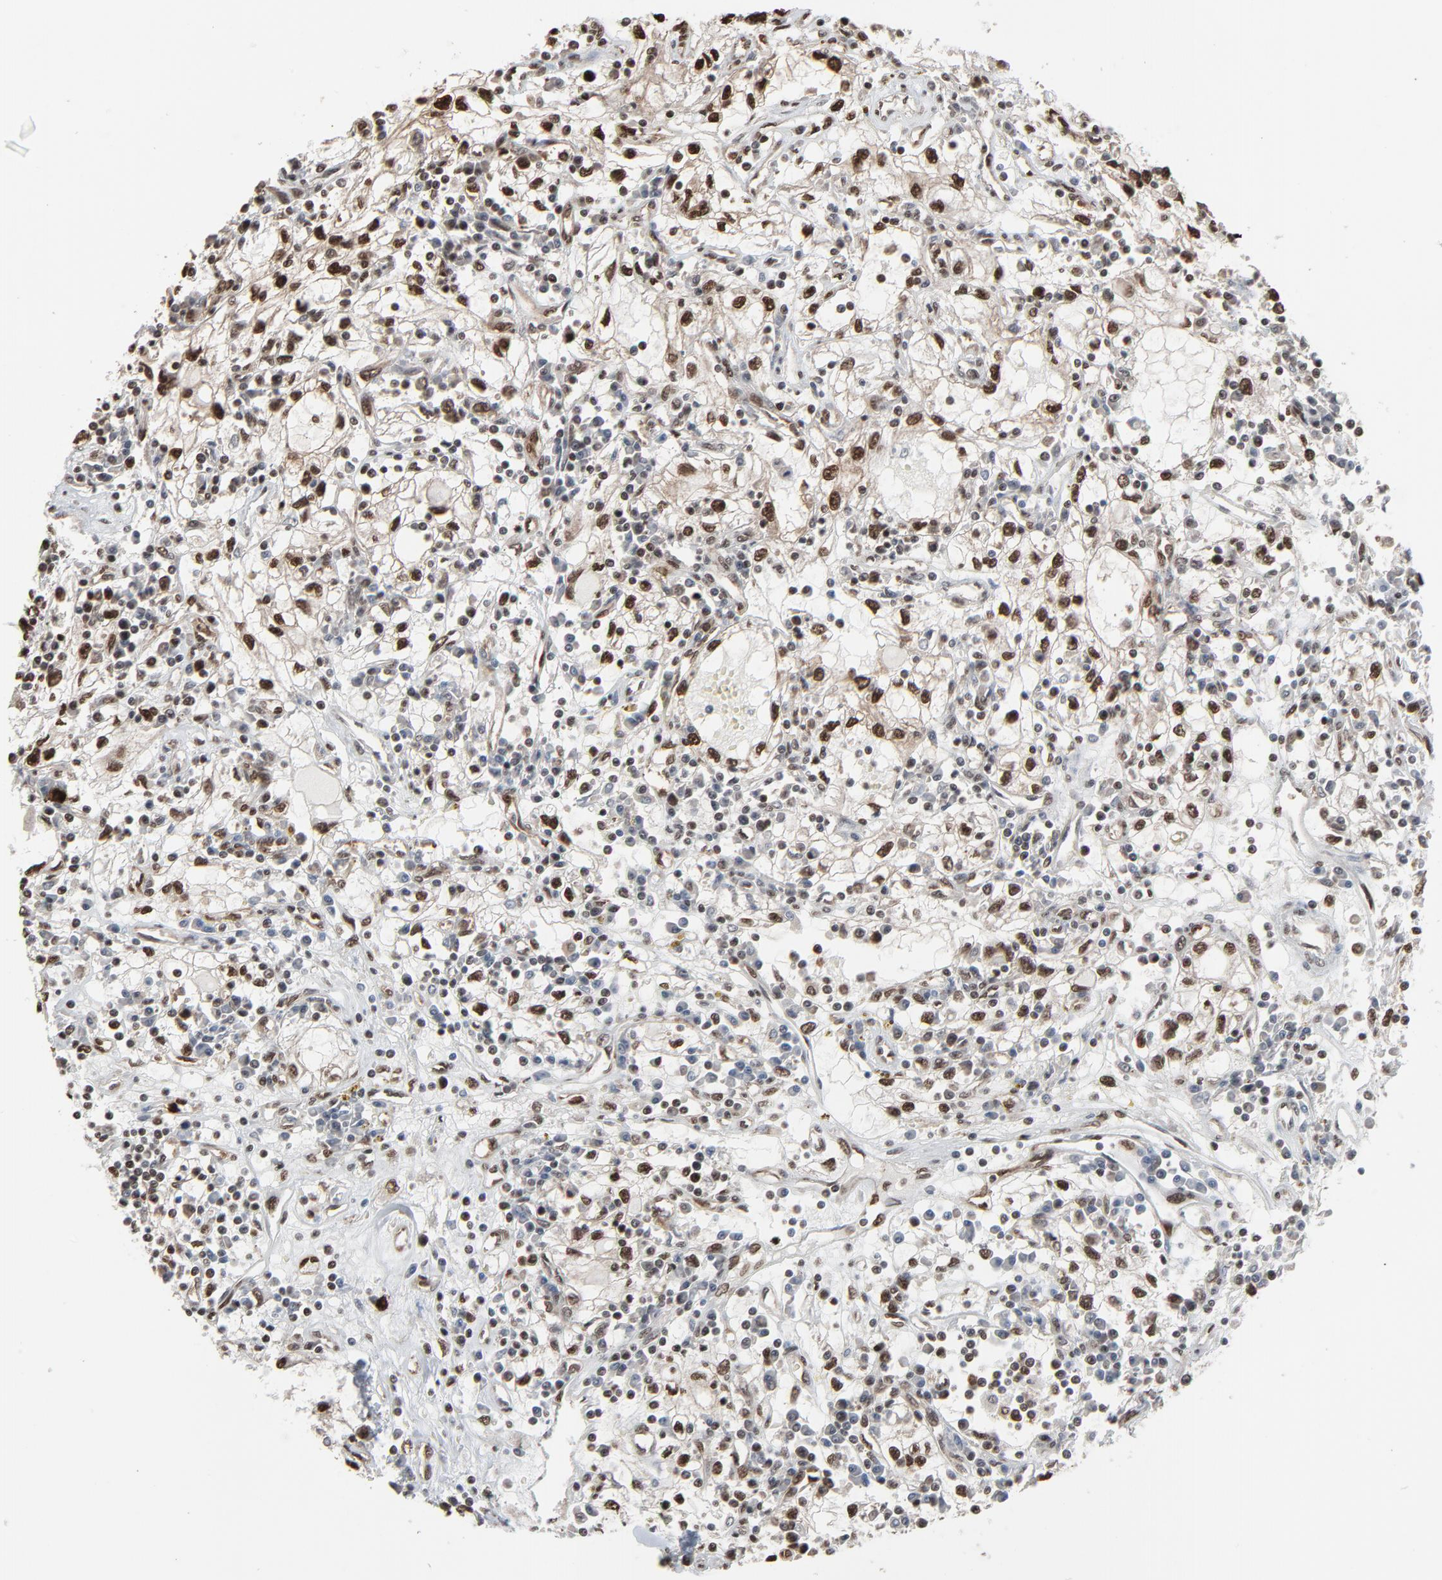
{"staining": {"intensity": "strong", "quantity": "25%-75%", "location": "cytoplasmic/membranous,nuclear"}, "tissue": "renal cancer", "cell_type": "Tumor cells", "image_type": "cancer", "snomed": [{"axis": "morphology", "description": "Adenocarcinoma, NOS"}, {"axis": "topography", "description": "Kidney"}], "caption": "Immunohistochemical staining of human adenocarcinoma (renal) reveals high levels of strong cytoplasmic/membranous and nuclear expression in about 25%-75% of tumor cells.", "gene": "MEIS2", "patient": {"sex": "male", "age": 82}}